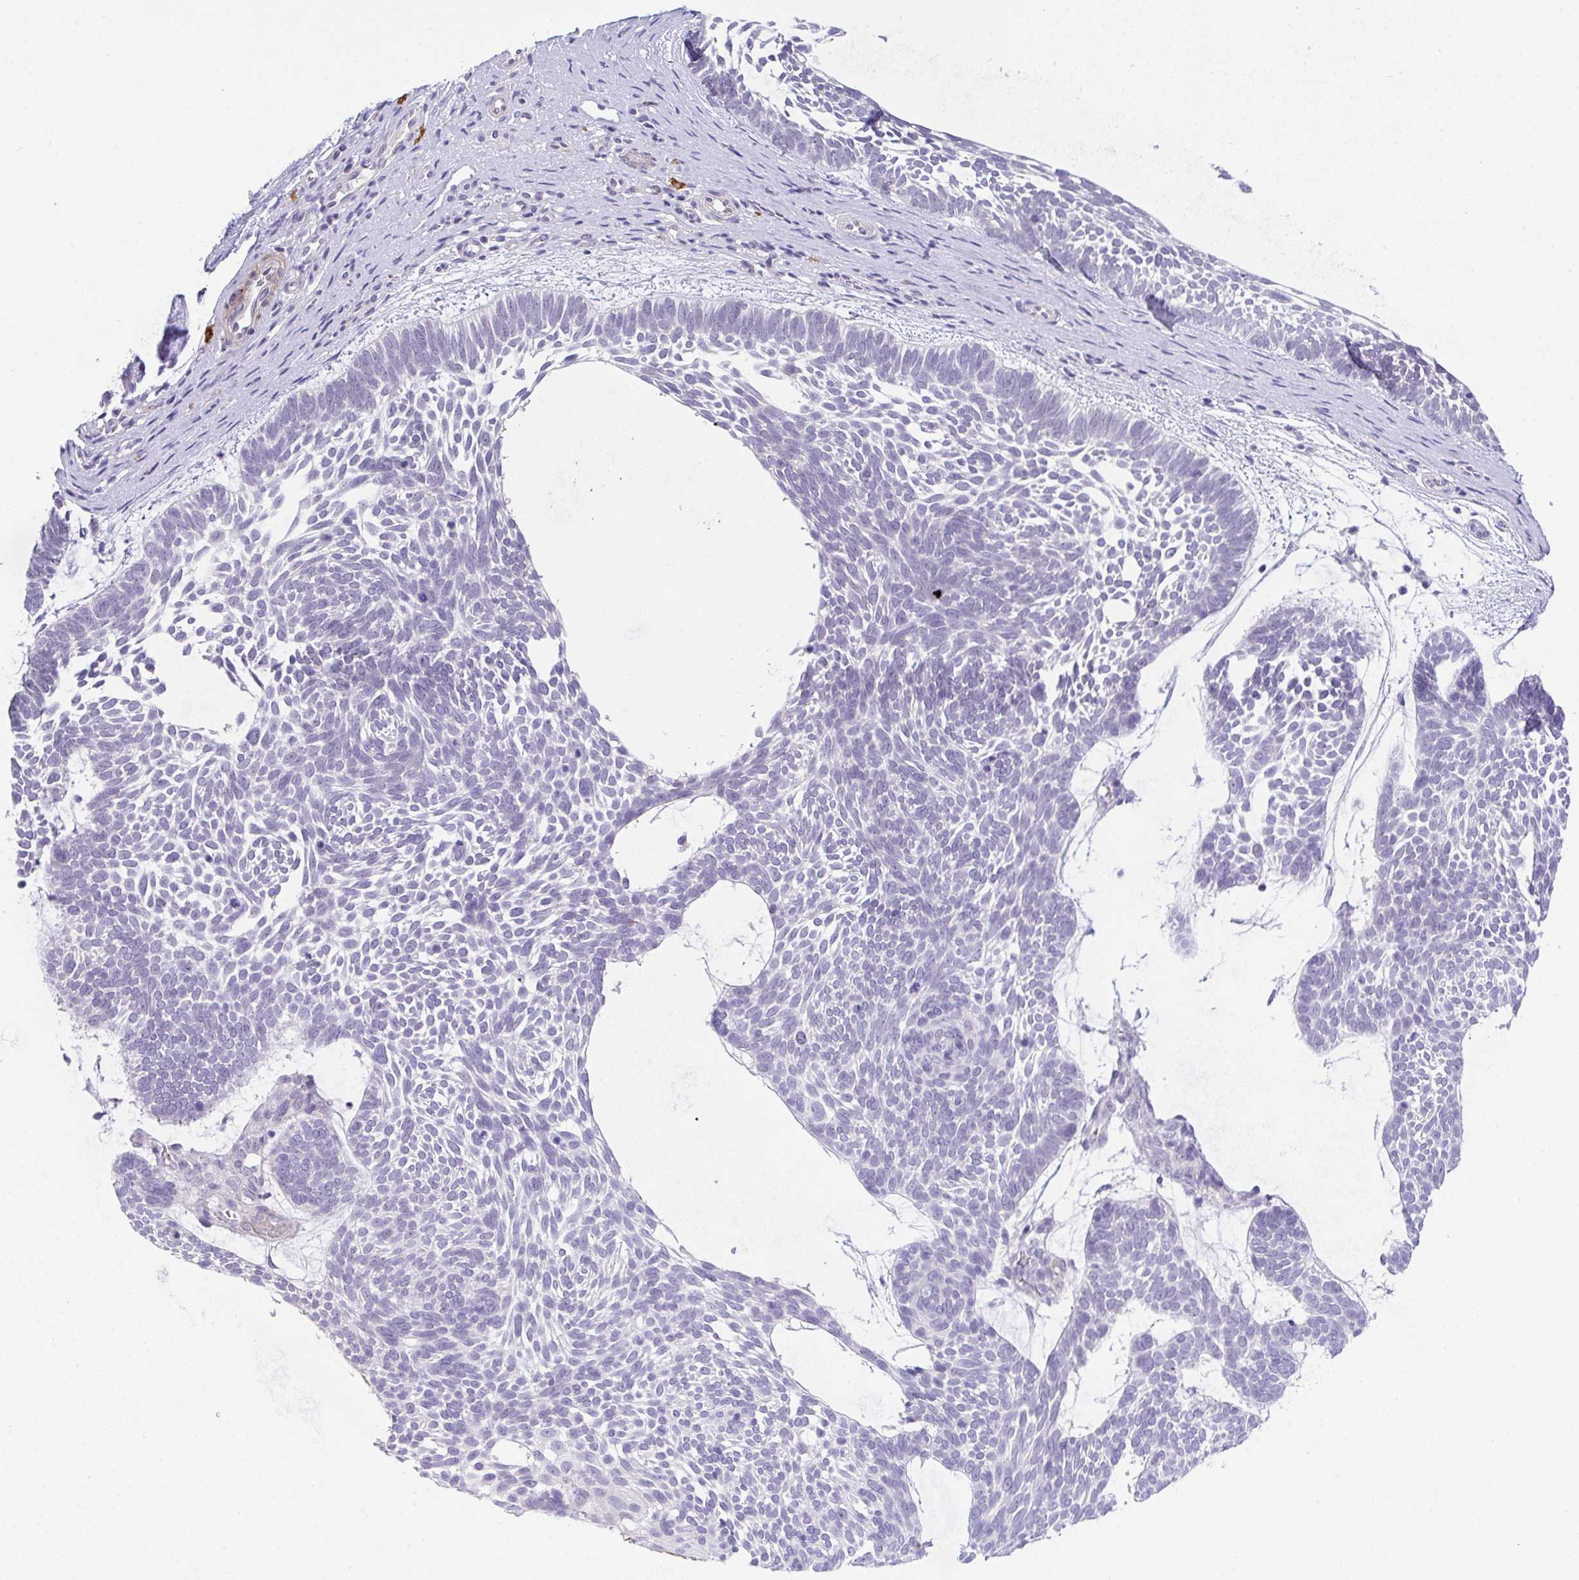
{"staining": {"intensity": "negative", "quantity": "none", "location": "none"}, "tissue": "skin cancer", "cell_type": "Tumor cells", "image_type": "cancer", "snomed": [{"axis": "morphology", "description": "Basal cell carcinoma"}, {"axis": "topography", "description": "Skin"}, {"axis": "topography", "description": "Skin of face"}], "caption": "Tumor cells show no significant protein staining in basal cell carcinoma (skin).", "gene": "KMT2E", "patient": {"sex": "male", "age": 83}}